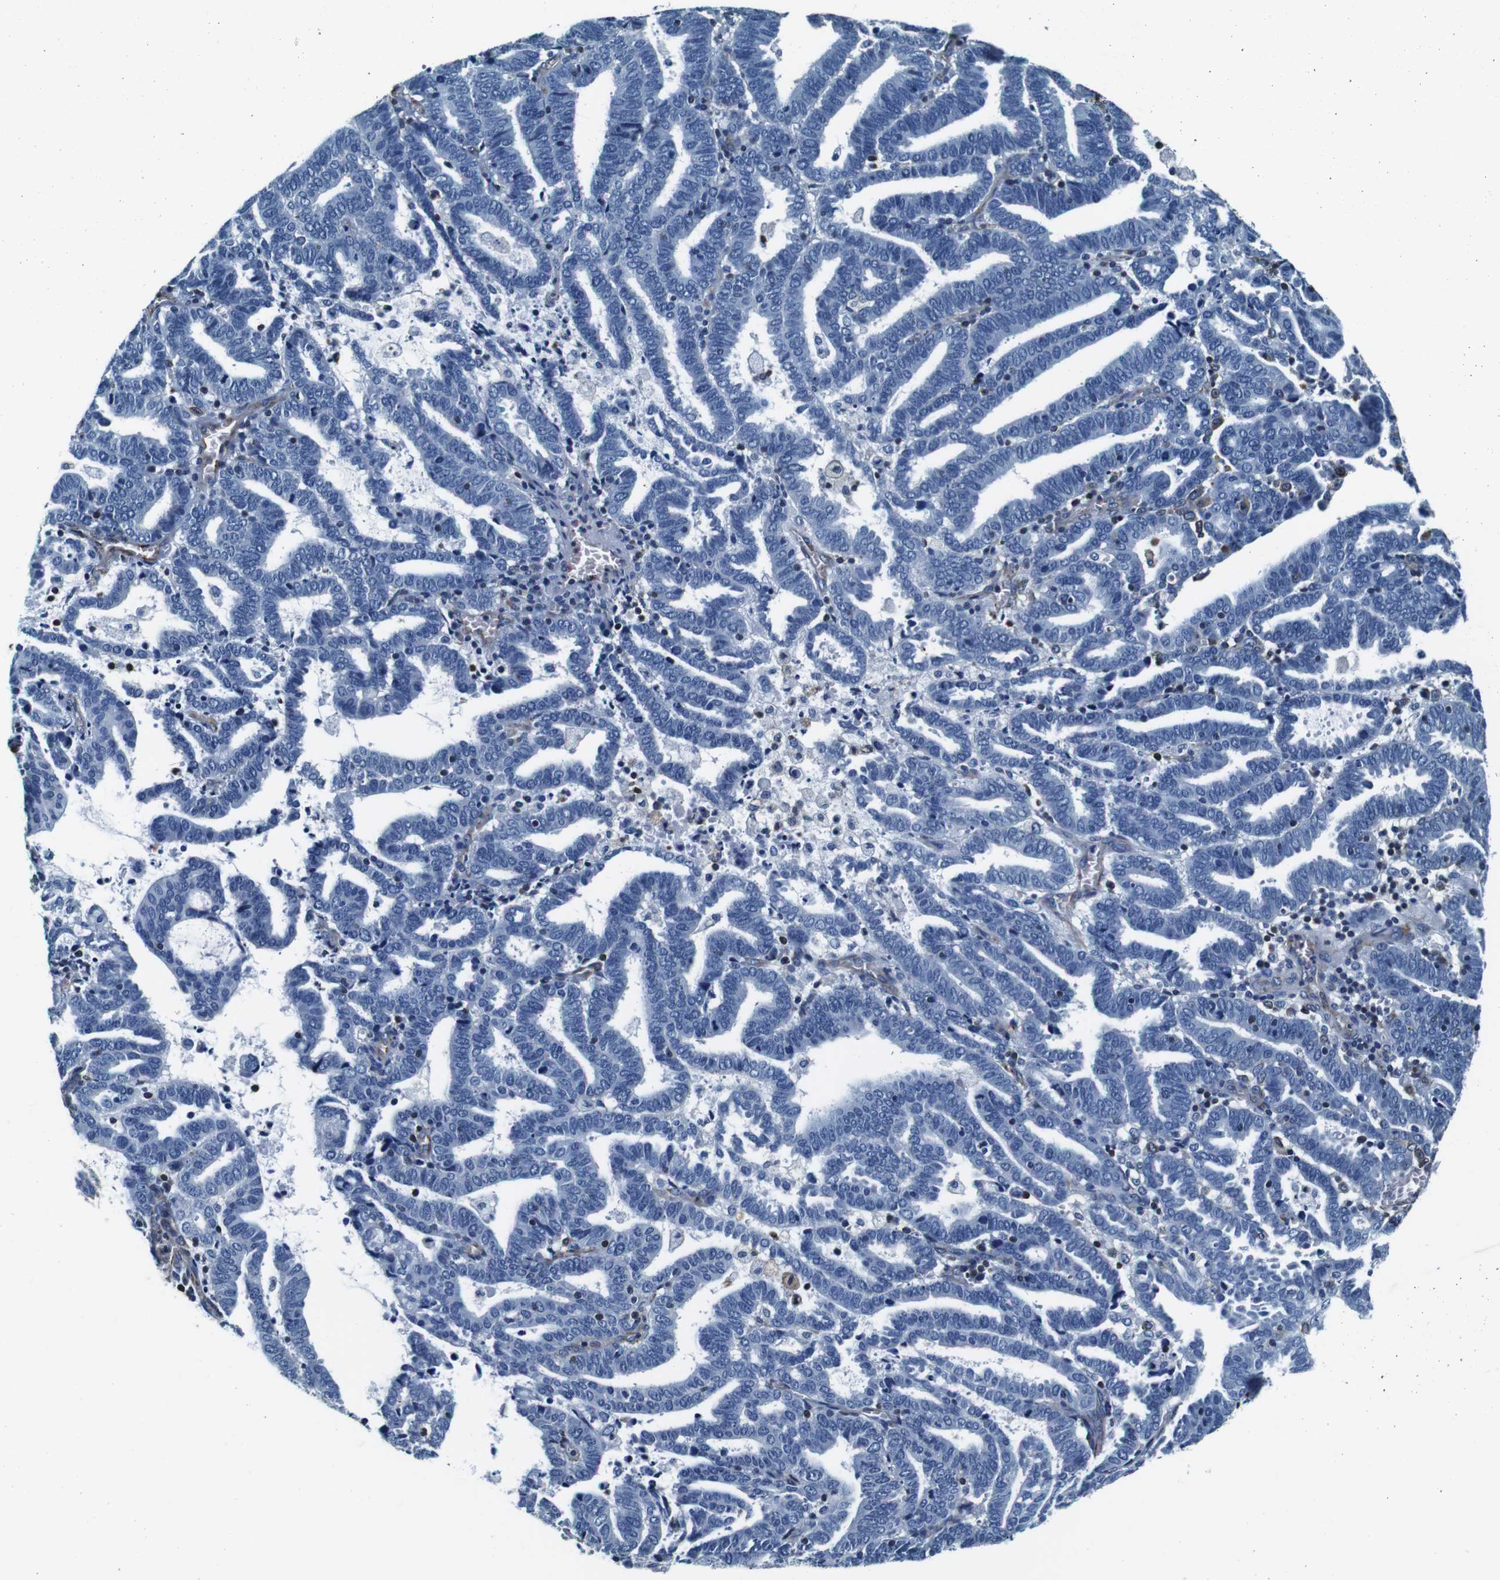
{"staining": {"intensity": "negative", "quantity": "none", "location": "none"}, "tissue": "endometrial cancer", "cell_type": "Tumor cells", "image_type": "cancer", "snomed": [{"axis": "morphology", "description": "Adenocarcinoma, NOS"}, {"axis": "topography", "description": "Uterus"}], "caption": "High magnification brightfield microscopy of endometrial cancer stained with DAB (3,3'-diaminobenzidine) (brown) and counterstained with hematoxylin (blue): tumor cells show no significant staining.", "gene": "GJE1", "patient": {"sex": "female", "age": 83}}